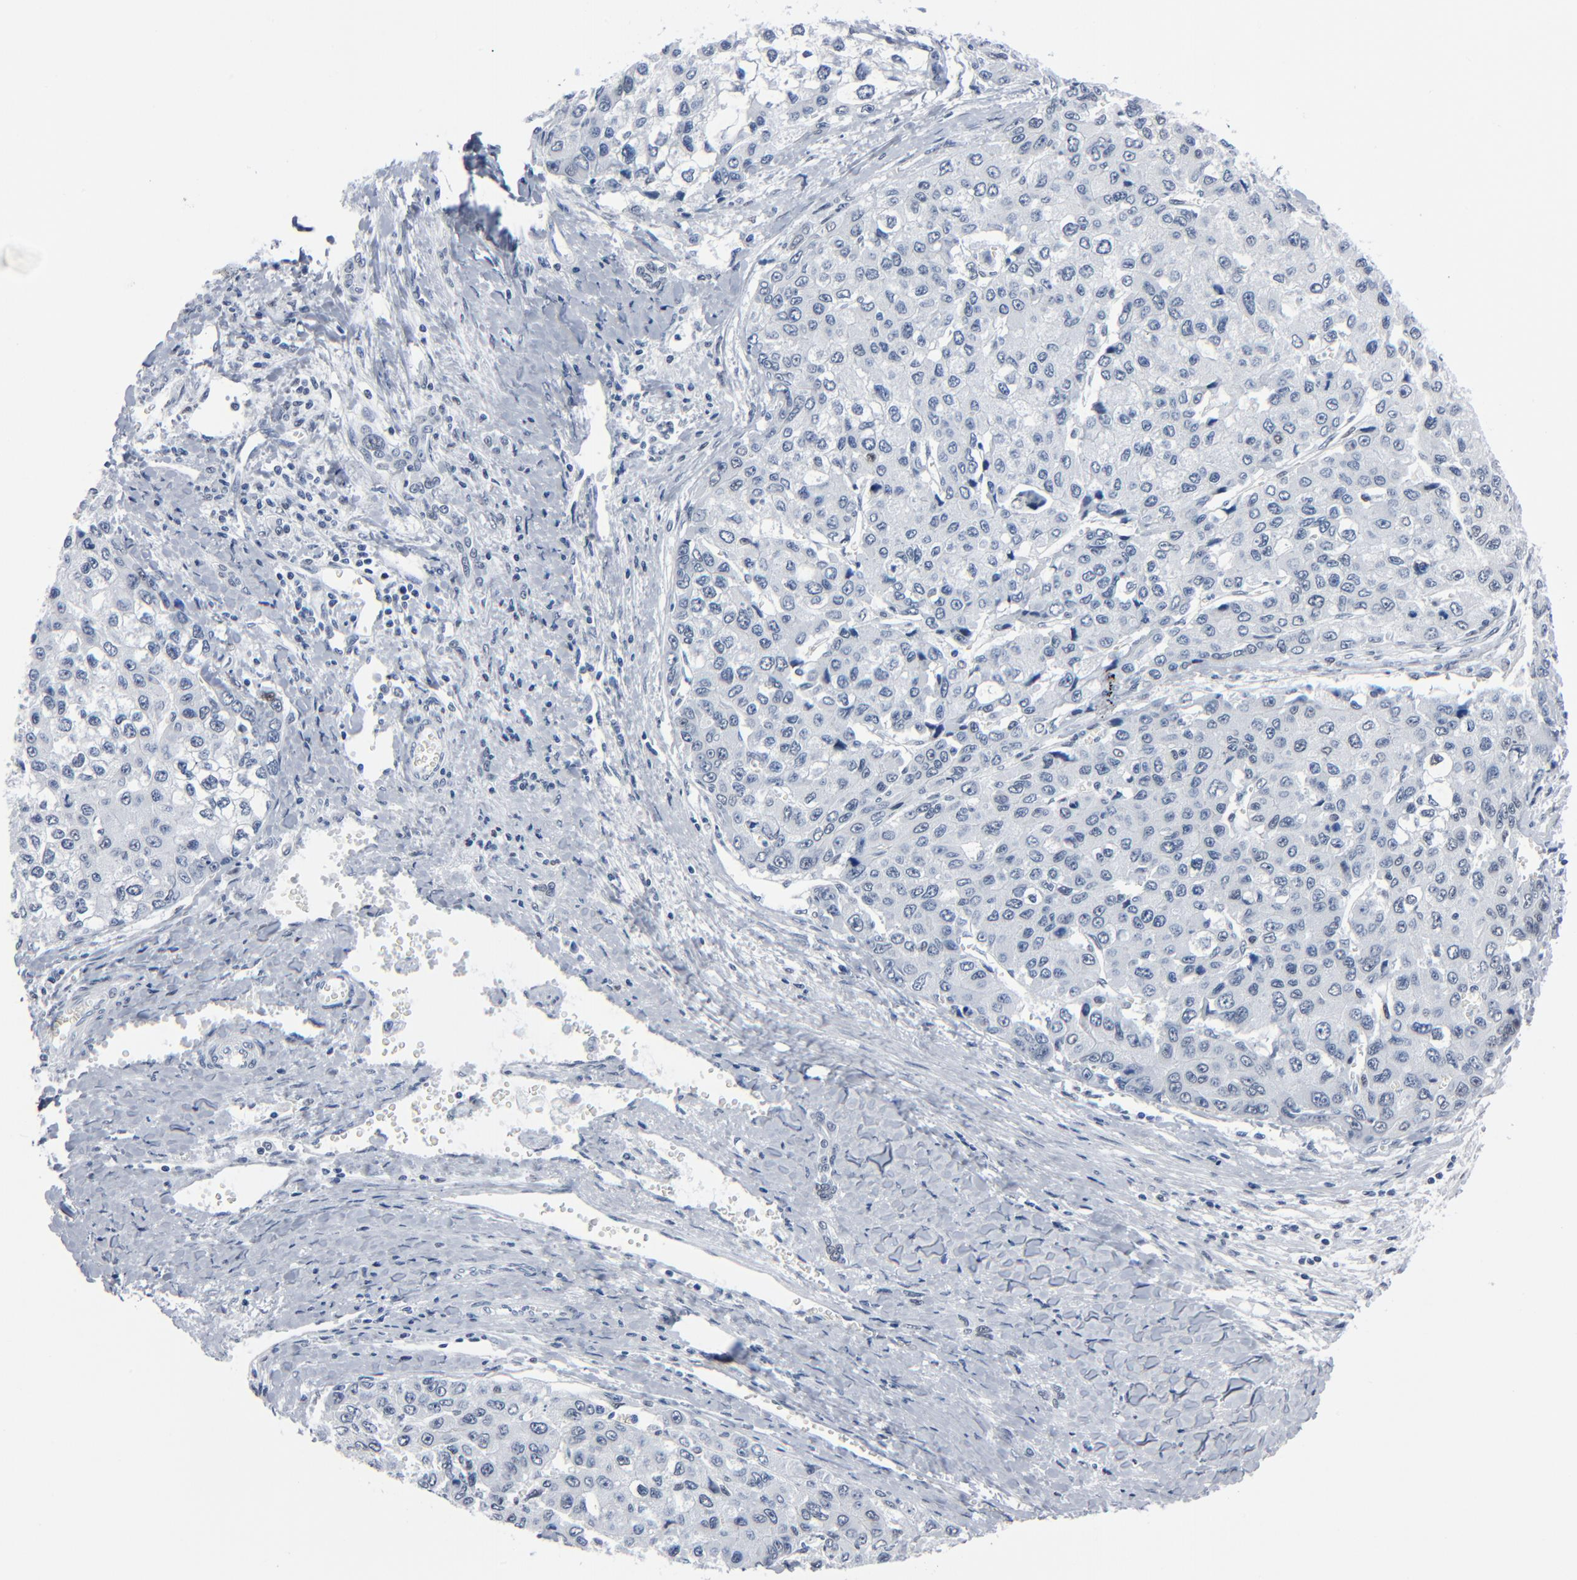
{"staining": {"intensity": "negative", "quantity": "none", "location": "none"}, "tissue": "liver cancer", "cell_type": "Tumor cells", "image_type": "cancer", "snomed": [{"axis": "morphology", "description": "Carcinoma, Hepatocellular, NOS"}, {"axis": "topography", "description": "Liver"}], "caption": "Protein analysis of liver cancer (hepatocellular carcinoma) displays no significant positivity in tumor cells. (DAB immunohistochemistry (IHC) visualized using brightfield microscopy, high magnification).", "gene": "SIRT1", "patient": {"sex": "female", "age": 66}}